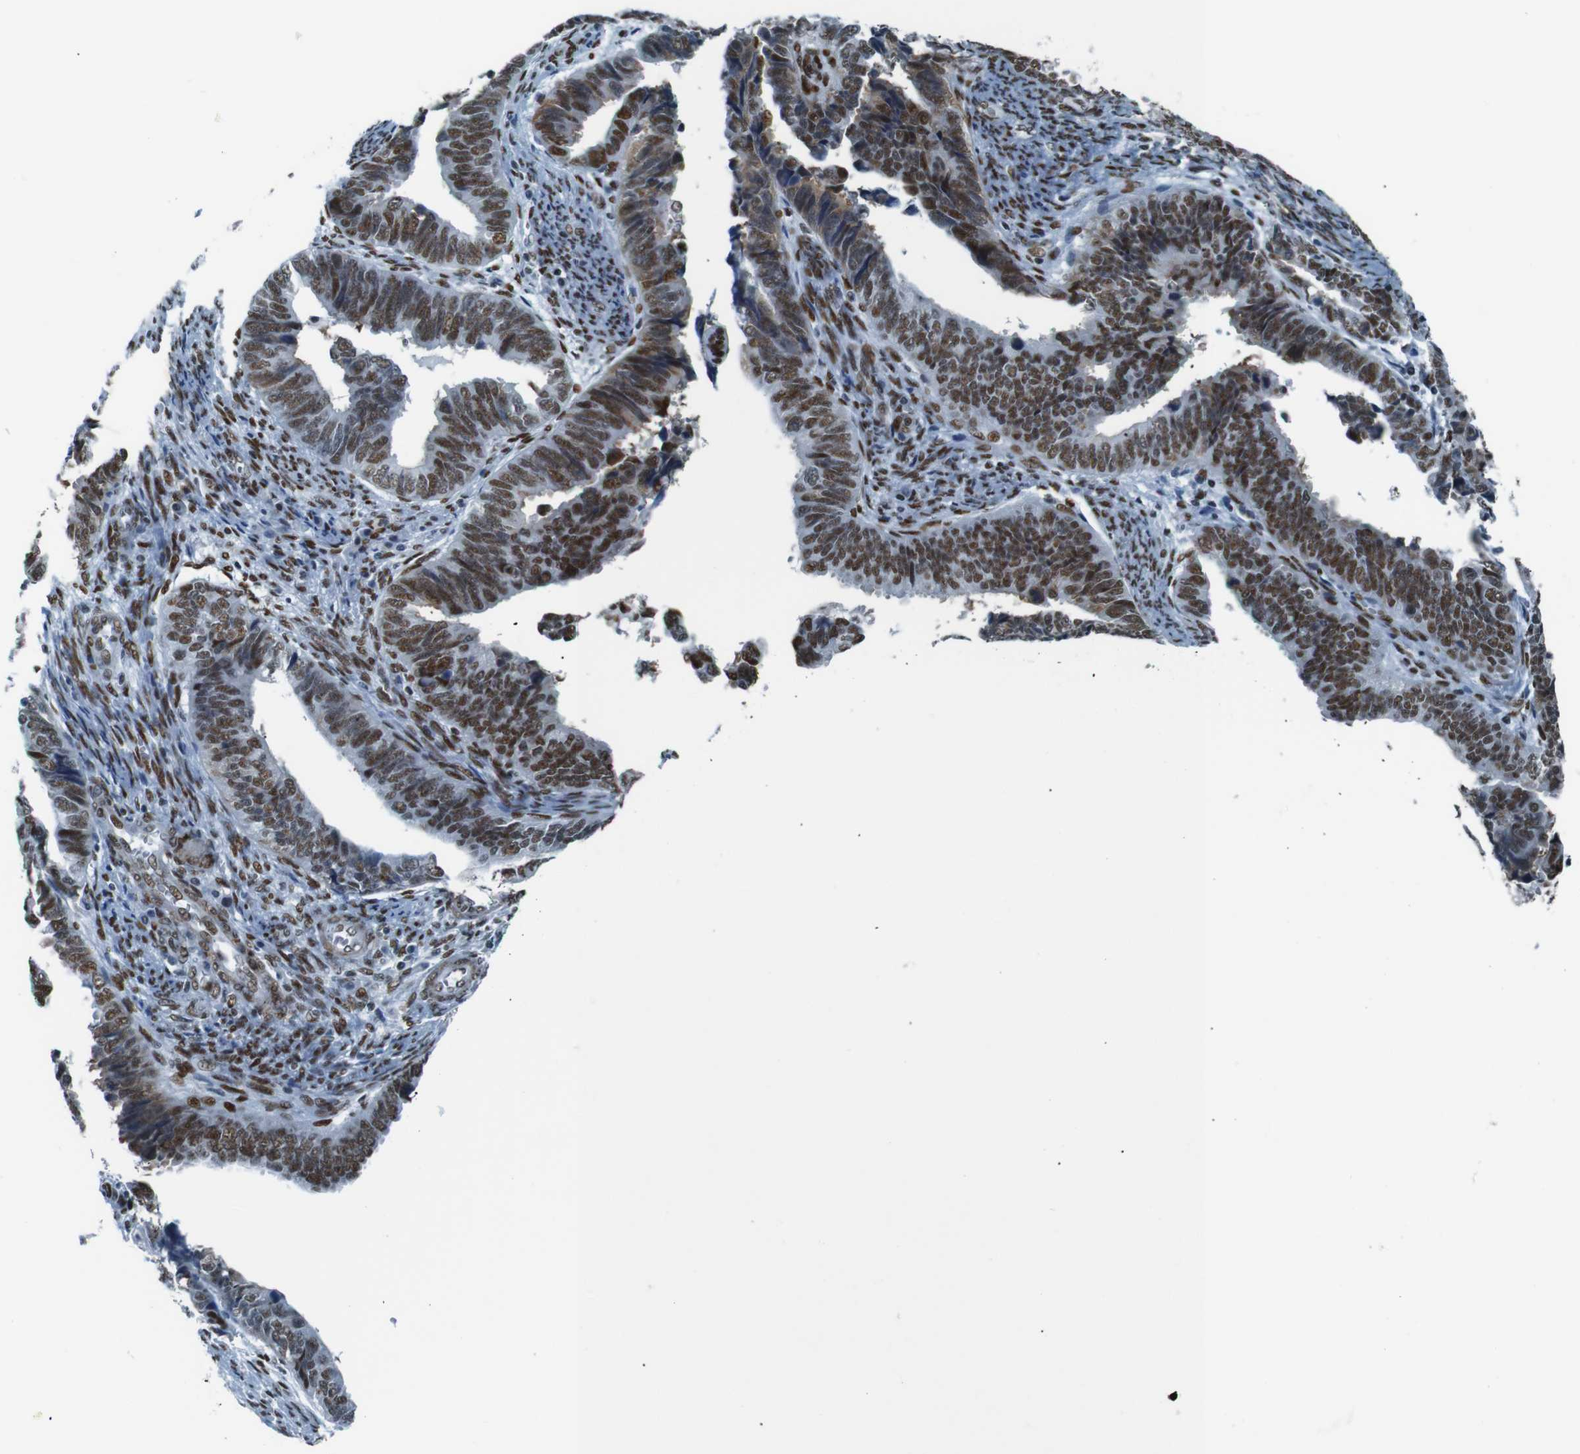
{"staining": {"intensity": "moderate", "quantity": ">75%", "location": "nuclear"}, "tissue": "endometrial cancer", "cell_type": "Tumor cells", "image_type": "cancer", "snomed": [{"axis": "morphology", "description": "Adenocarcinoma, NOS"}, {"axis": "topography", "description": "Endometrium"}], "caption": "Immunohistochemistry (IHC) (DAB) staining of human endometrial cancer (adenocarcinoma) demonstrates moderate nuclear protein positivity in about >75% of tumor cells.", "gene": "HEXIM1", "patient": {"sex": "female", "age": 75}}